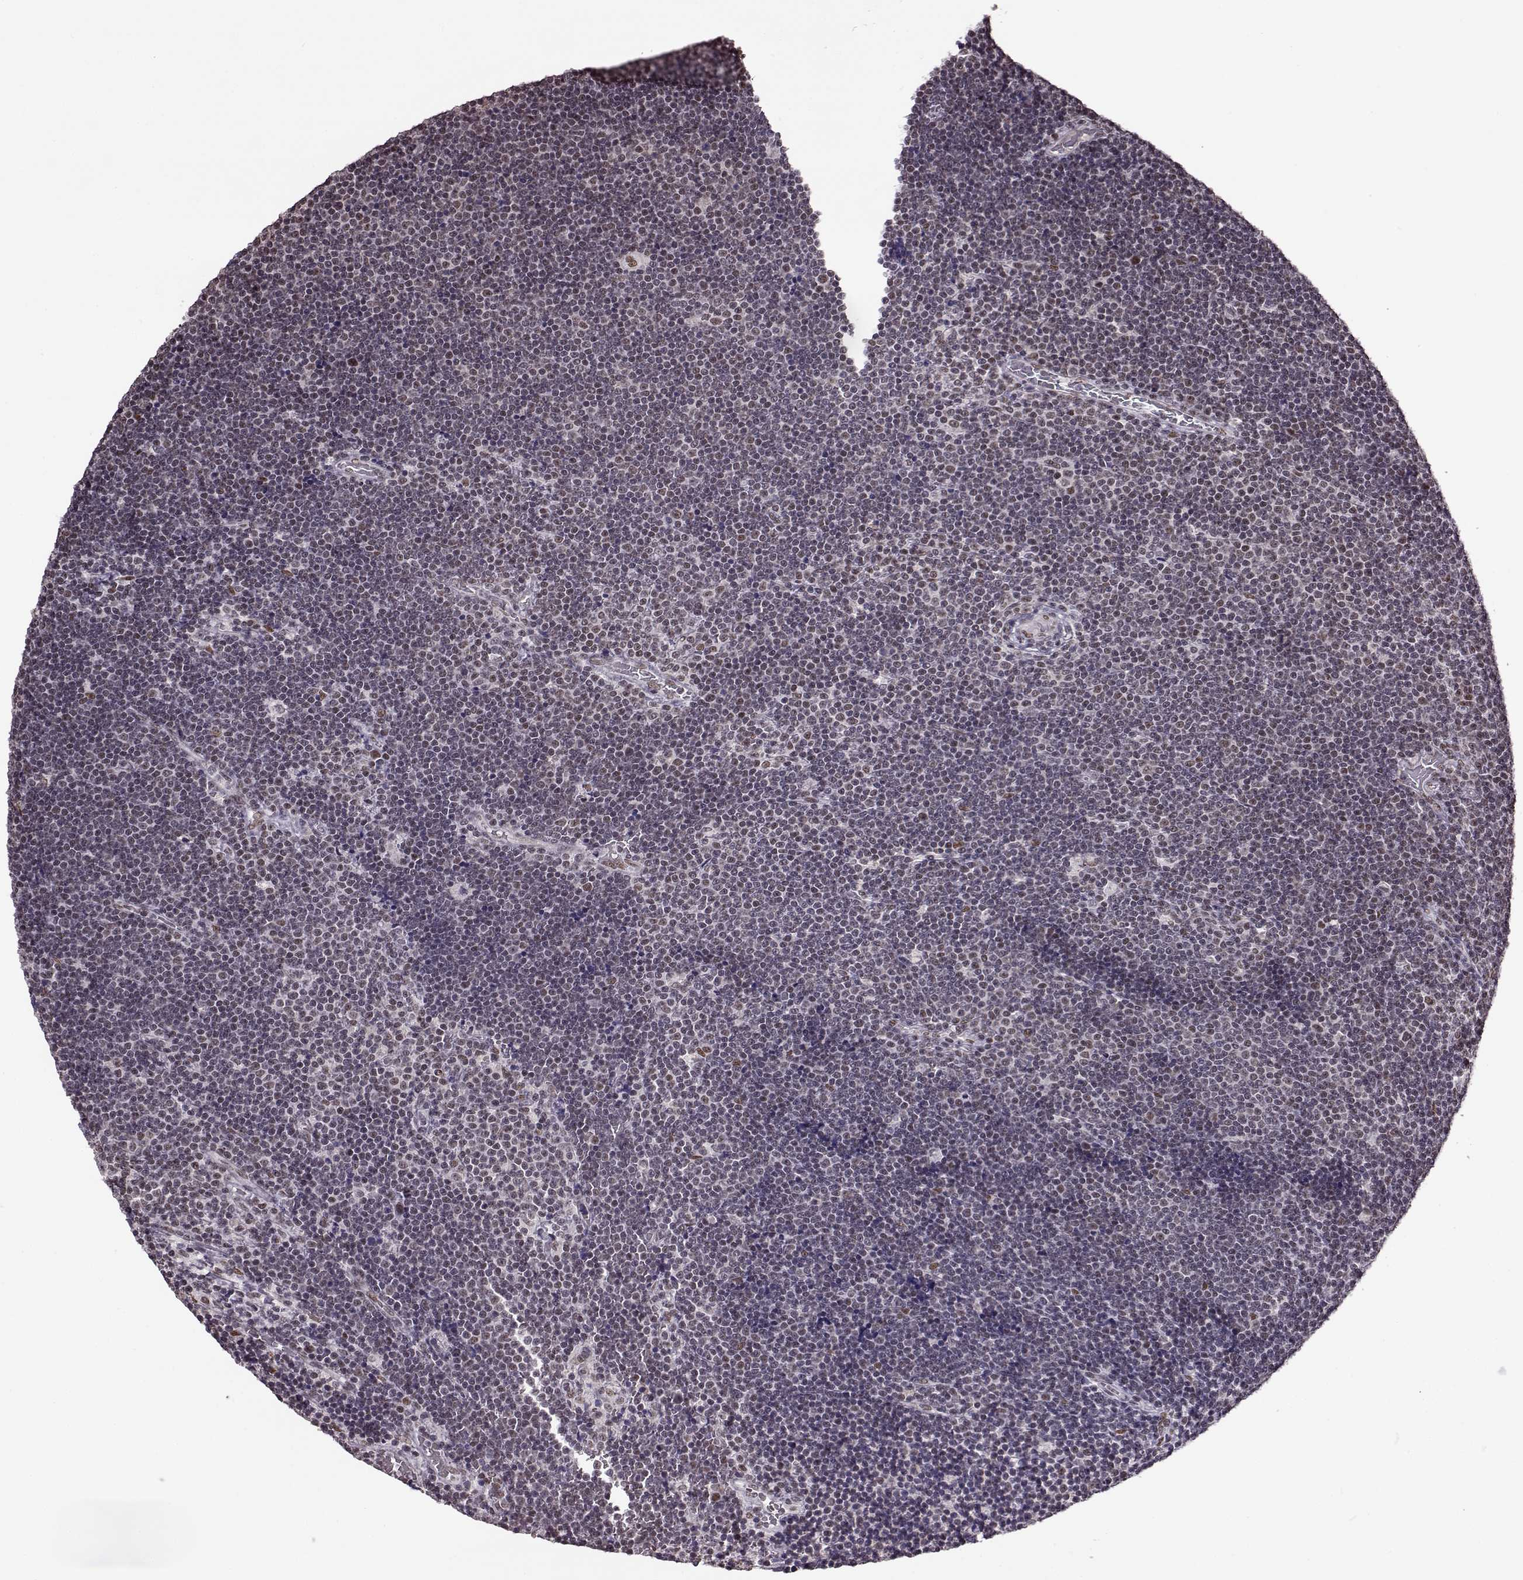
{"staining": {"intensity": "negative", "quantity": "none", "location": "none"}, "tissue": "lymphoma", "cell_type": "Tumor cells", "image_type": "cancer", "snomed": [{"axis": "morphology", "description": "Malignant lymphoma, non-Hodgkin's type, Low grade"}, {"axis": "topography", "description": "Brain"}], "caption": "Immunohistochemistry (IHC) micrograph of neoplastic tissue: low-grade malignant lymphoma, non-Hodgkin's type stained with DAB (3,3'-diaminobenzidine) demonstrates no significant protein staining in tumor cells.", "gene": "FTO", "patient": {"sex": "female", "age": 66}}